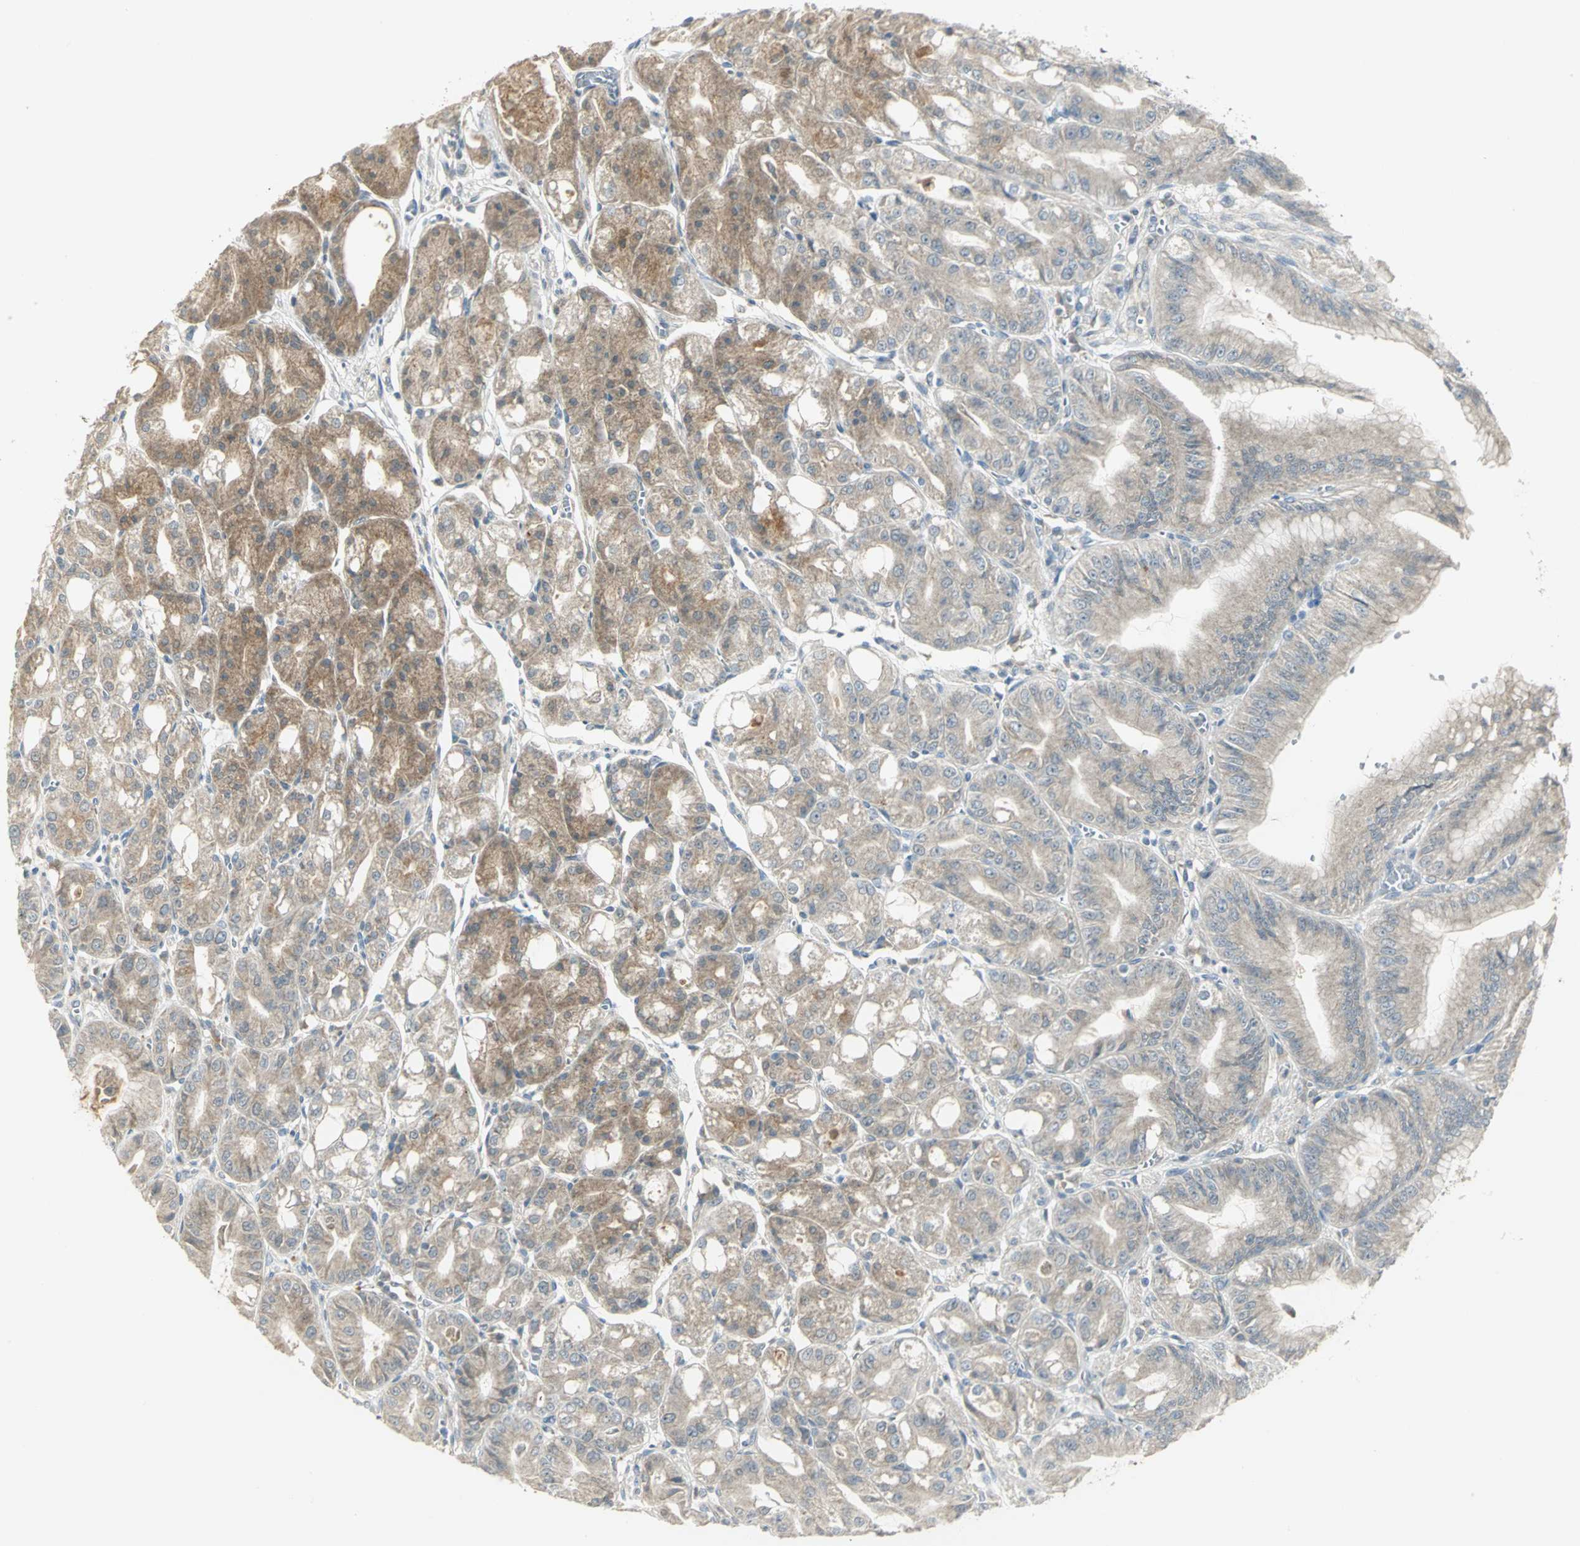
{"staining": {"intensity": "strong", "quantity": "<25%", "location": "cytoplasmic/membranous"}, "tissue": "stomach", "cell_type": "Glandular cells", "image_type": "normal", "snomed": [{"axis": "morphology", "description": "Normal tissue, NOS"}, {"axis": "topography", "description": "Stomach, lower"}], "caption": "Immunohistochemistry photomicrograph of normal stomach stained for a protein (brown), which exhibits medium levels of strong cytoplasmic/membranous positivity in about <25% of glandular cells.", "gene": "MAPK8IP3", "patient": {"sex": "male", "age": 71}}